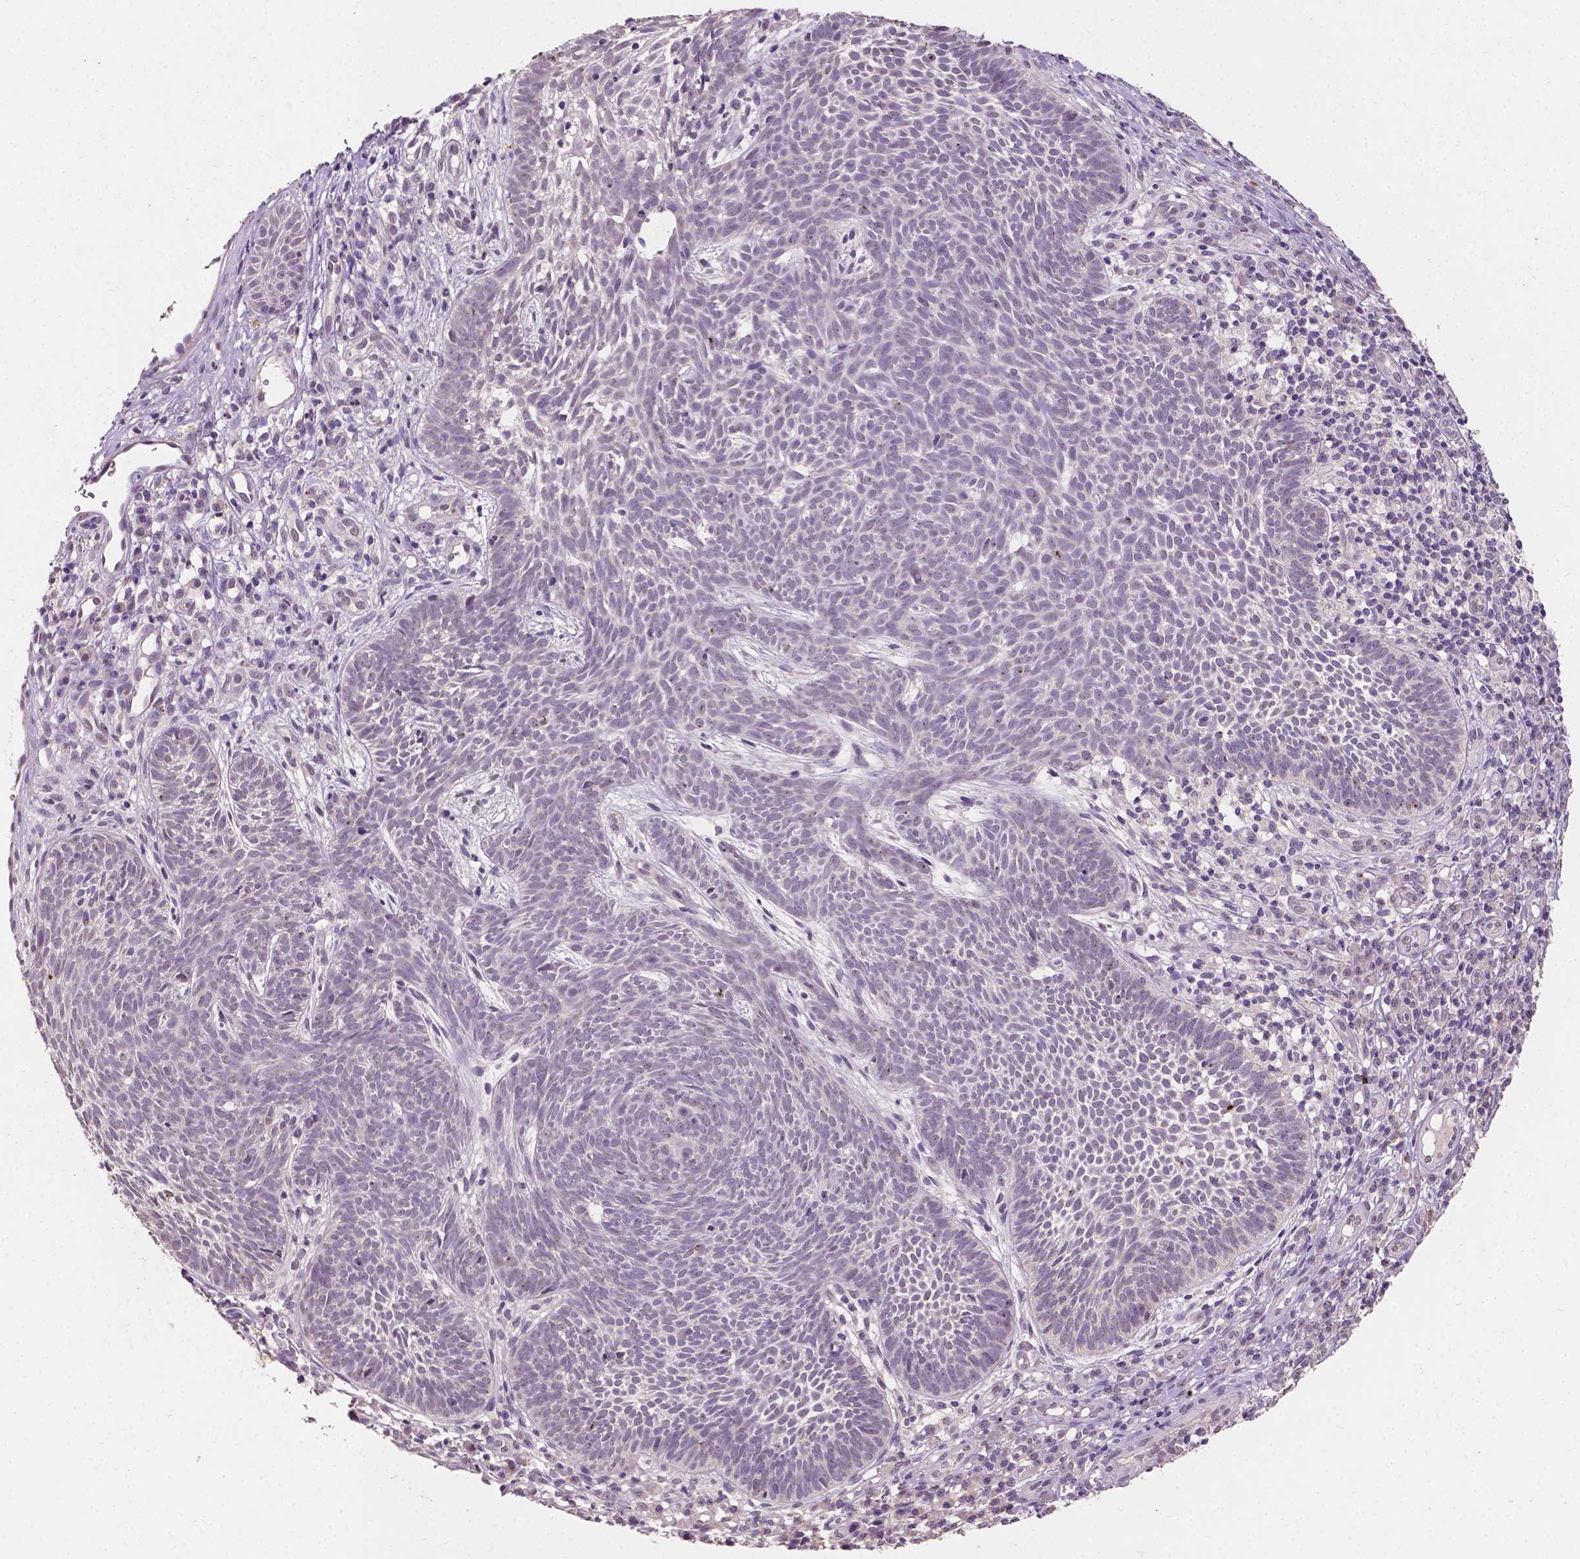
{"staining": {"intensity": "negative", "quantity": "none", "location": "none"}, "tissue": "skin cancer", "cell_type": "Tumor cells", "image_type": "cancer", "snomed": [{"axis": "morphology", "description": "Basal cell carcinoma"}, {"axis": "topography", "description": "Skin"}], "caption": "Photomicrograph shows no protein staining in tumor cells of skin cancer tissue.", "gene": "TAL1", "patient": {"sex": "male", "age": 59}}